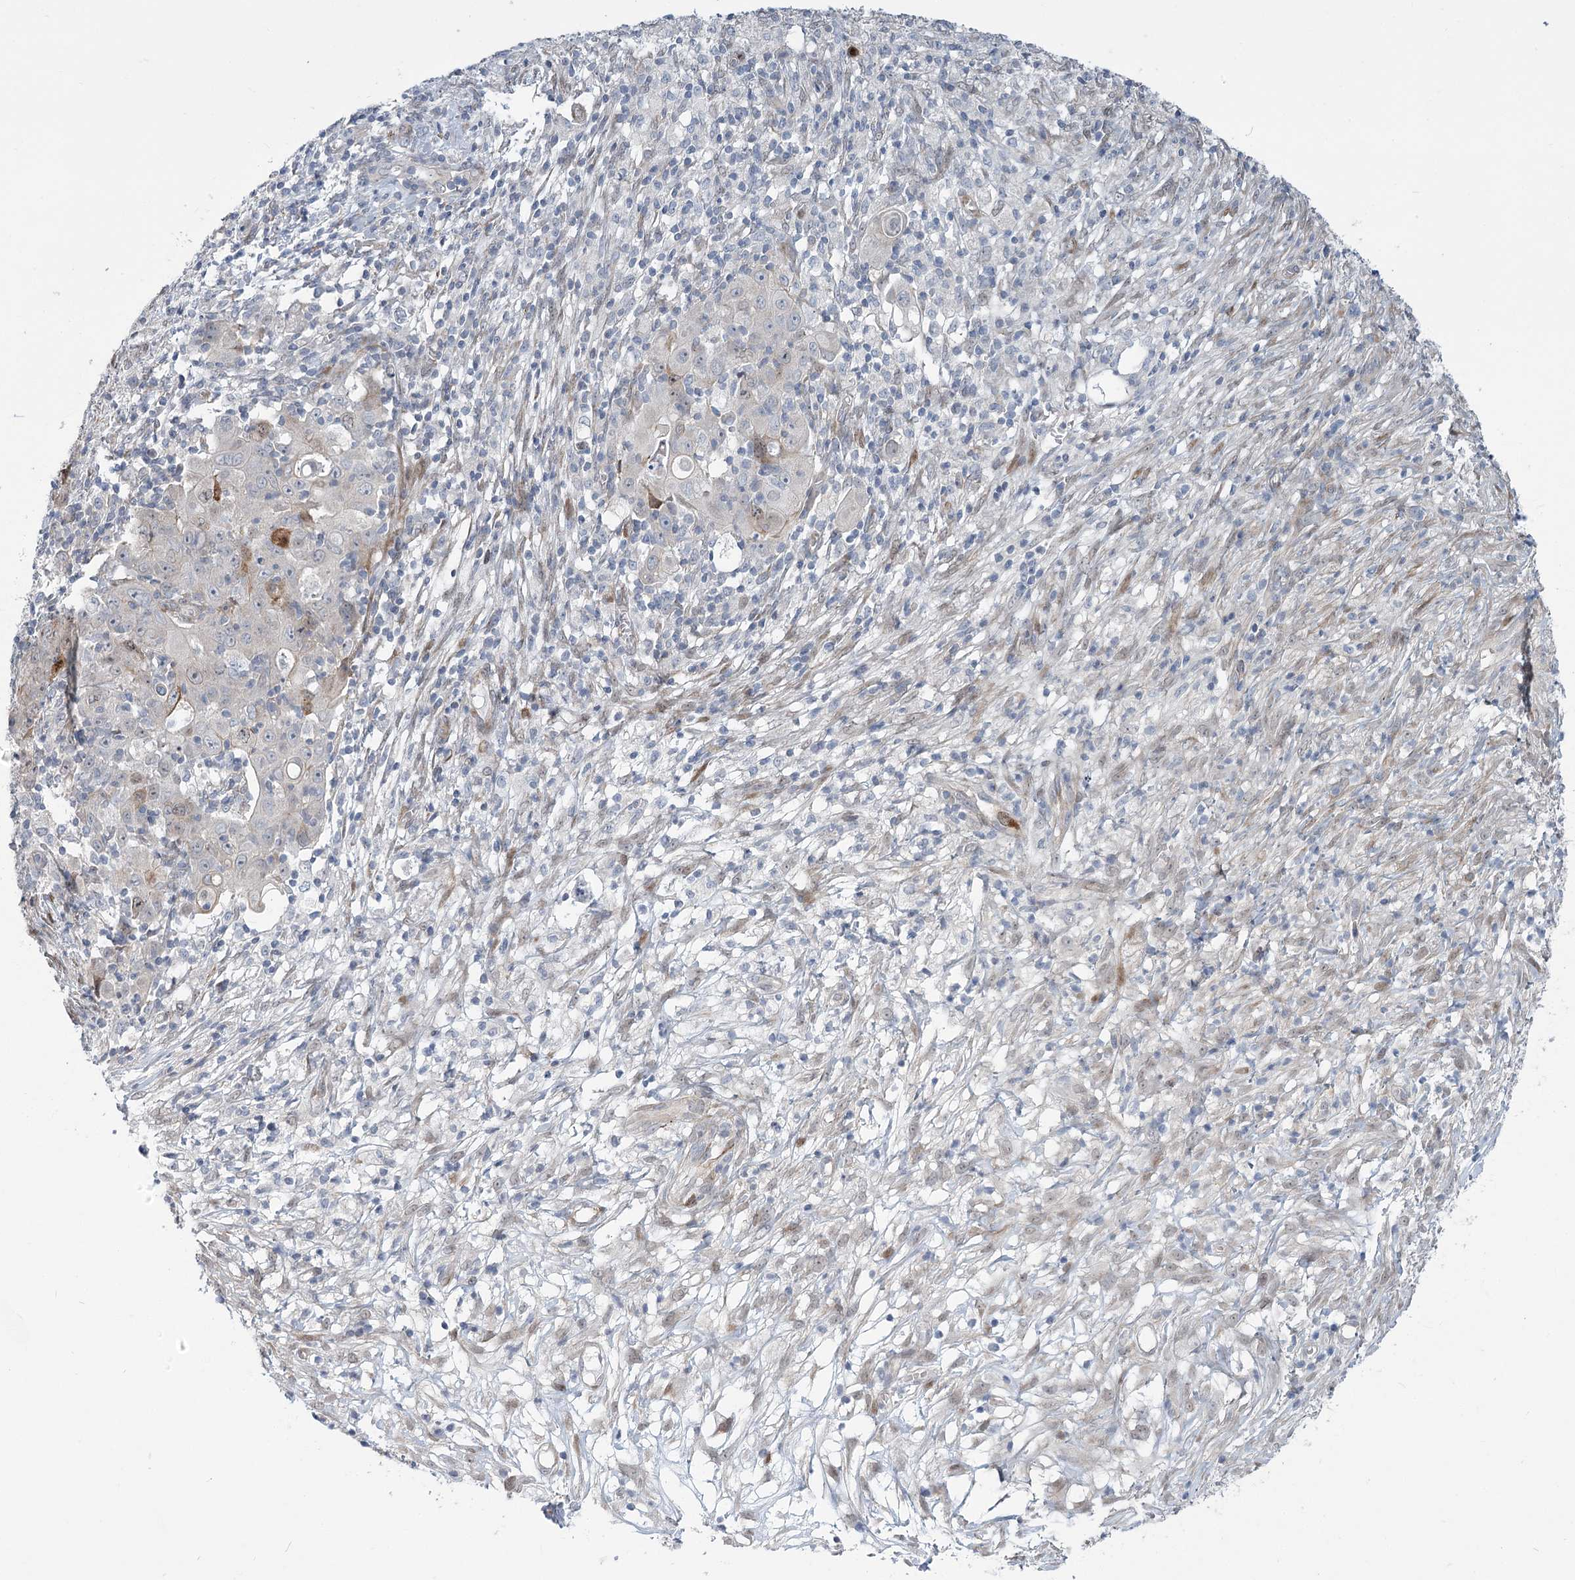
{"staining": {"intensity": "moderate", "quantity": "<25%", "location": "nuclear"}, "tissue": "ovarian cancer", "cell_type": "Tumor cells", "image_type": "cancer", "snomed": [{"axis": "morphology", "description": "Carcinoma, endometroid"}, {"axis": "topography", "description": "Ovary"}], "caption": "Human ovarian endometroid carcinoma stained with a protein marker shows moderate staining in tumor cells.", "gene": "ABITRAM", "patient": {"sex": "female", "age": 42}}